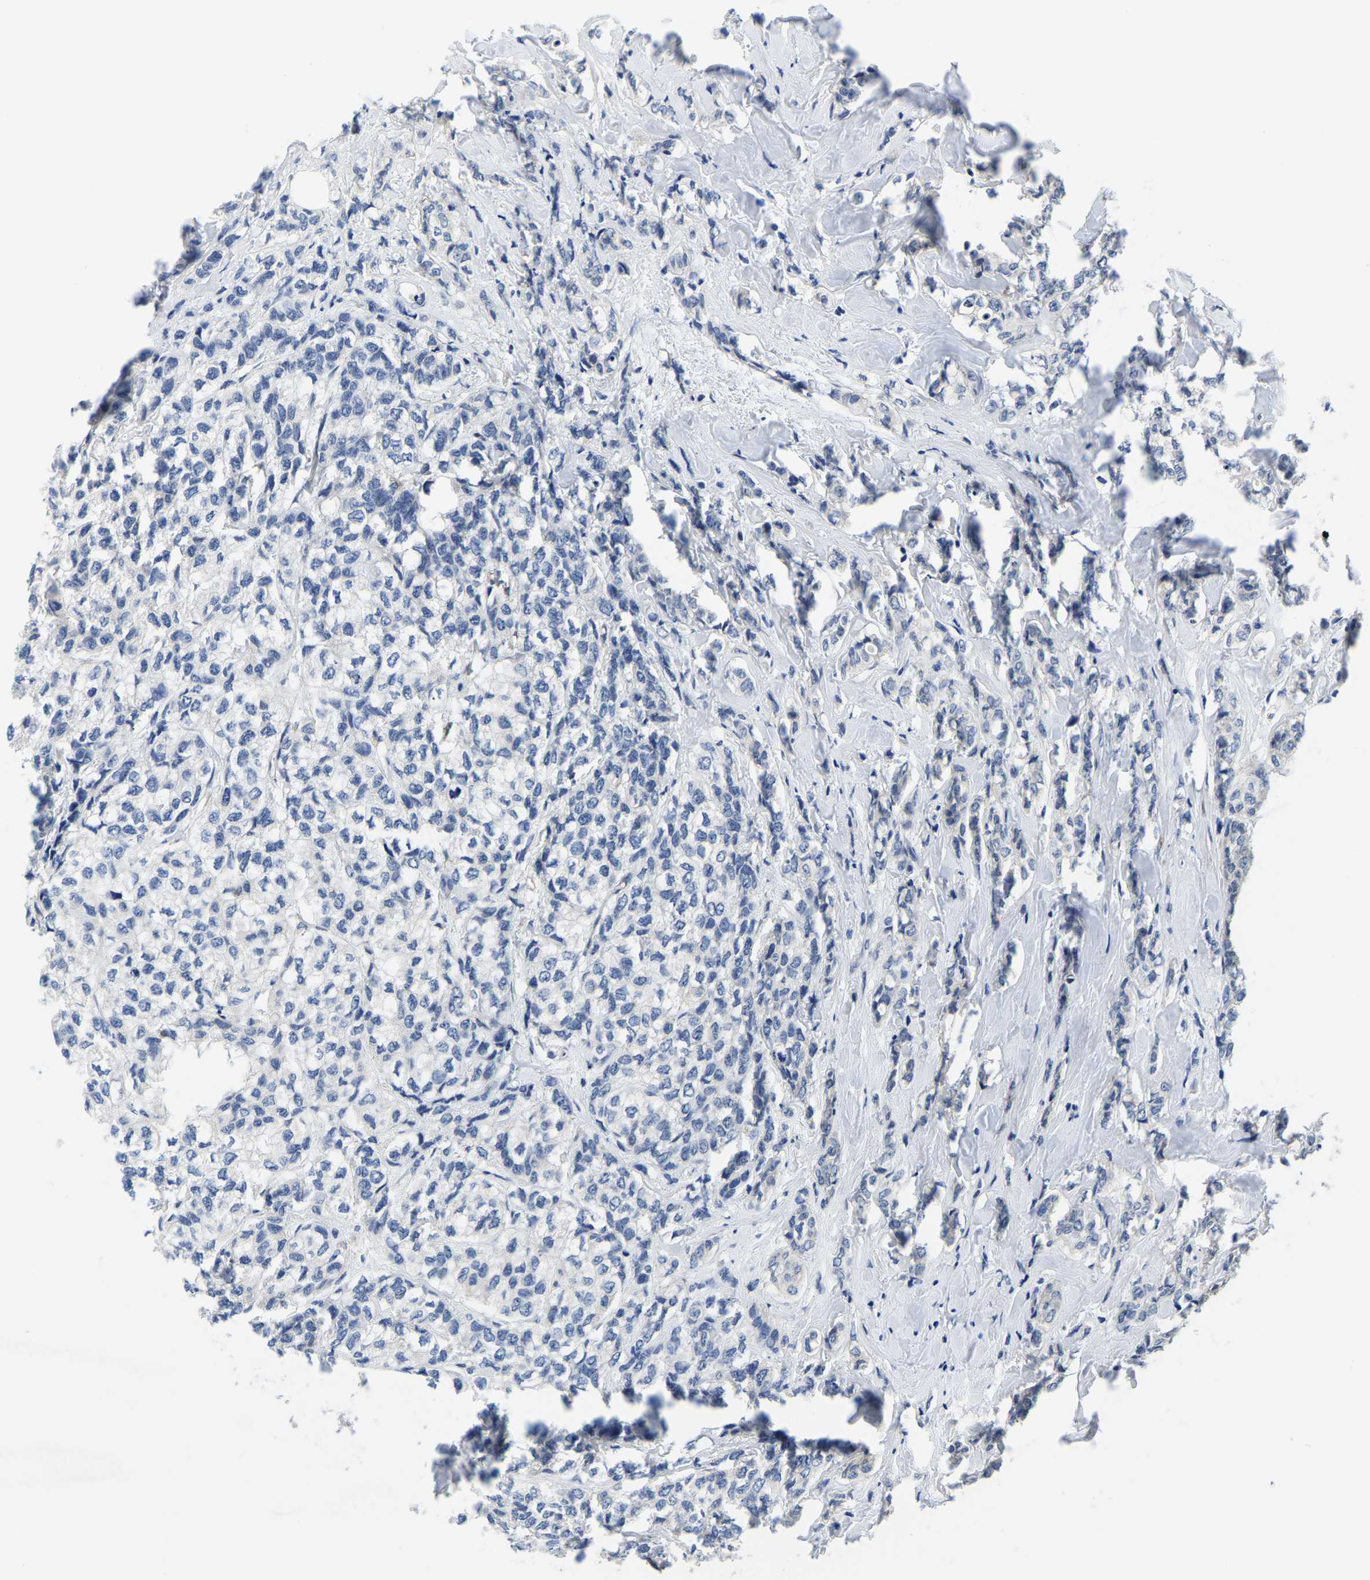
{"staining": {"intensity": "negative", "quantity": "none", "location": "none"}, "tissue": "breast cancer", "cell_type": "Tumor cells", "image_type": "cancer", "snomed": [{"axis": "morphology", "description": "Lobular carcinoma"}, {"axis": "topography", "description": "Breast"}], "caption": "The image reveals no significant positivity in tumor cells of breast cancer. The staining was performed using DAB (3,3'-diaminobenzidine) to visualize the protein expression in brown, while the nuclei were stained in blue with hematoxylin (Magnification: 20x).", "gene": "ITGA2", "patient": {"sex": "female", "age": 60}}